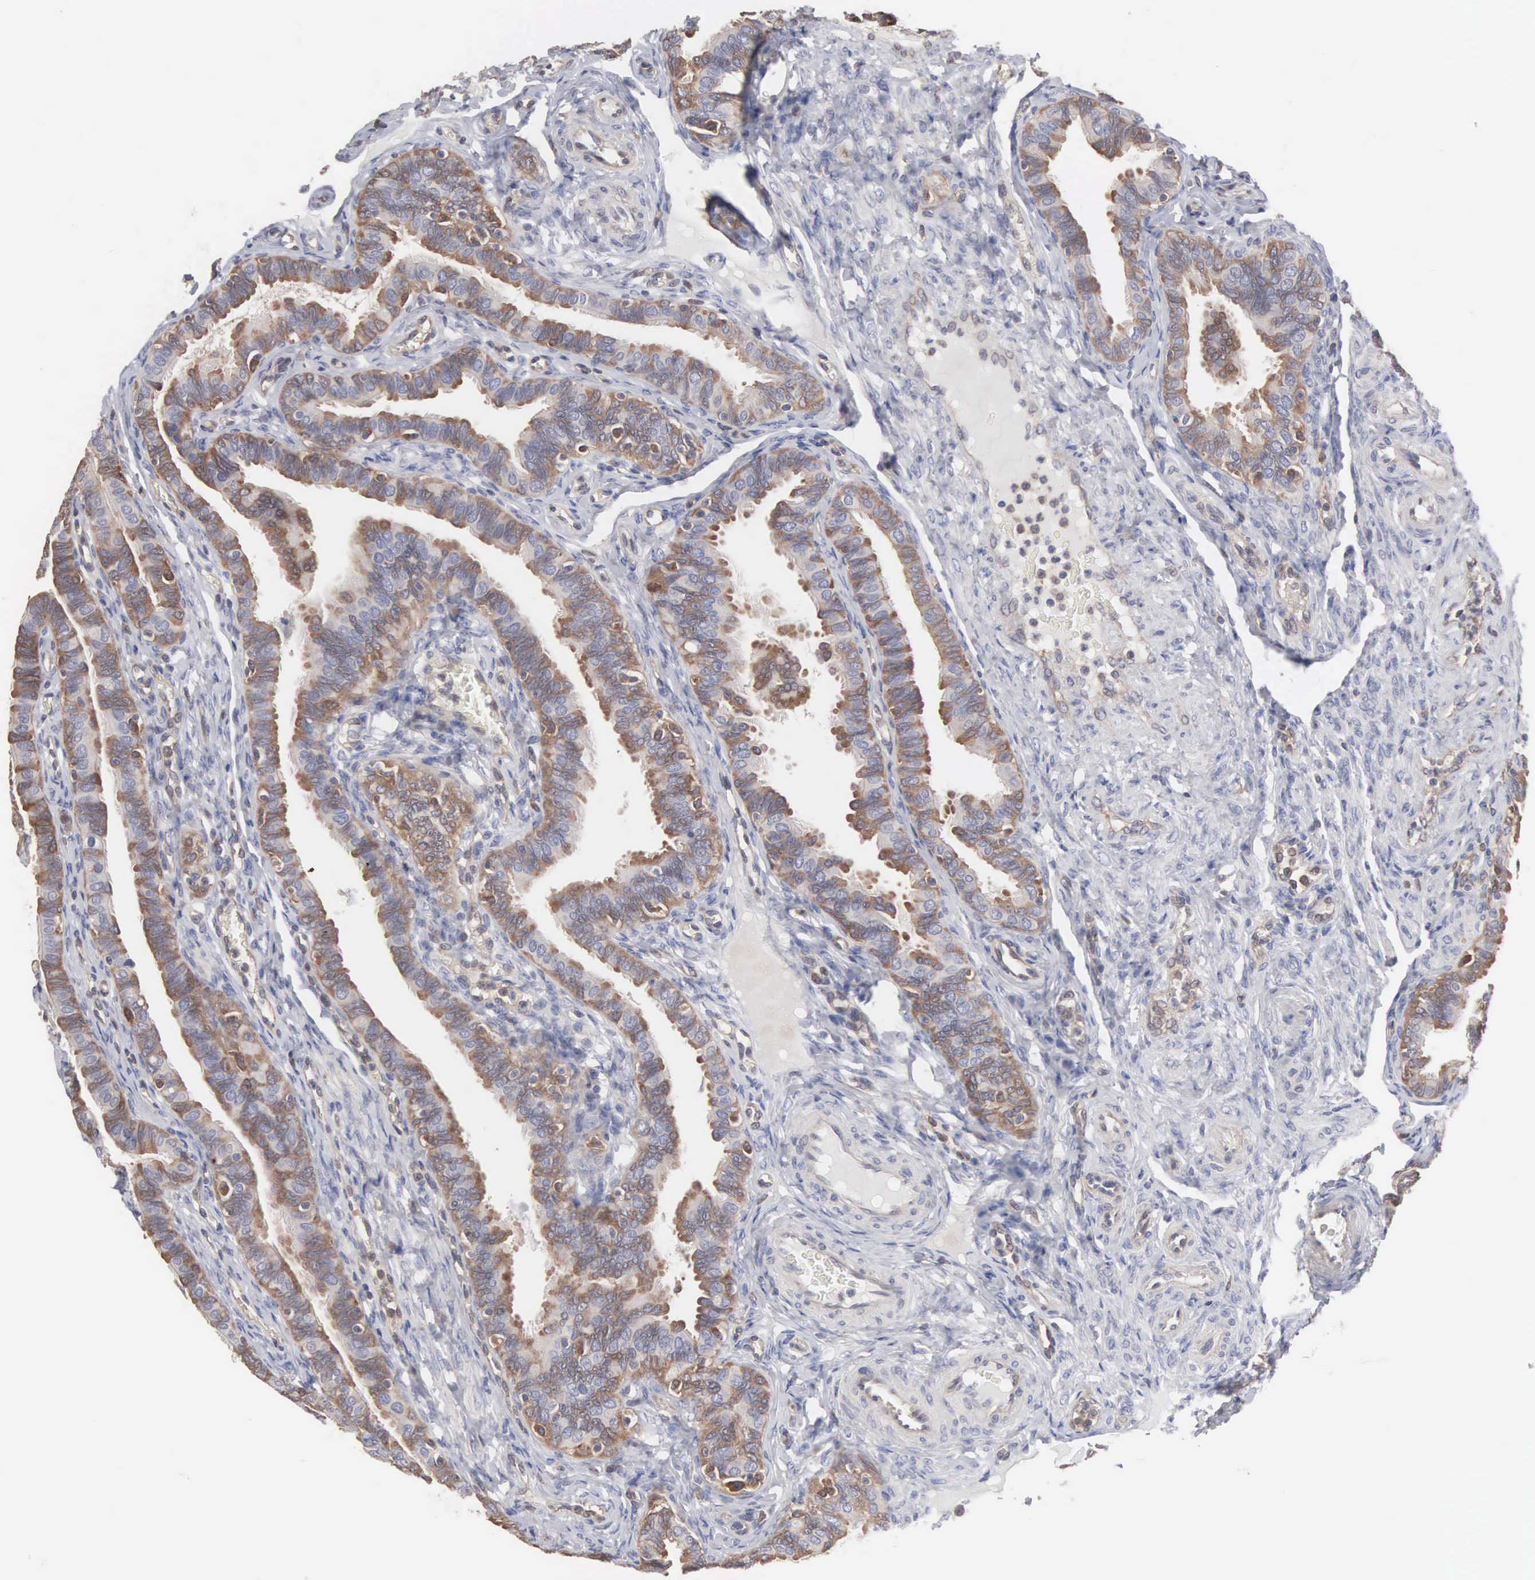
{"staining": {"intensity": "moderate", "quantity": ">75%", "location": "cytoplasmic/membranous"}, "tissue": "fallopian tube", "cell_type": "Glandular cells", "image_type": "normal", "snomed": [{"axis": "morphology", "description": "Normal tissue, NOS"}, {"axis": "topography", "description": "Fallopian tube"}], "caption": "Fallopian tube was stained to show a protein in brown. There is medium levels of moderate cytoplasmic/membranous staining in about >75% of glandular cells. (DAB = brown stain, brightfield microscopy at high magnification).", "gene": "MTHFD1", "patient": {"sex": "female", "age": 38}}